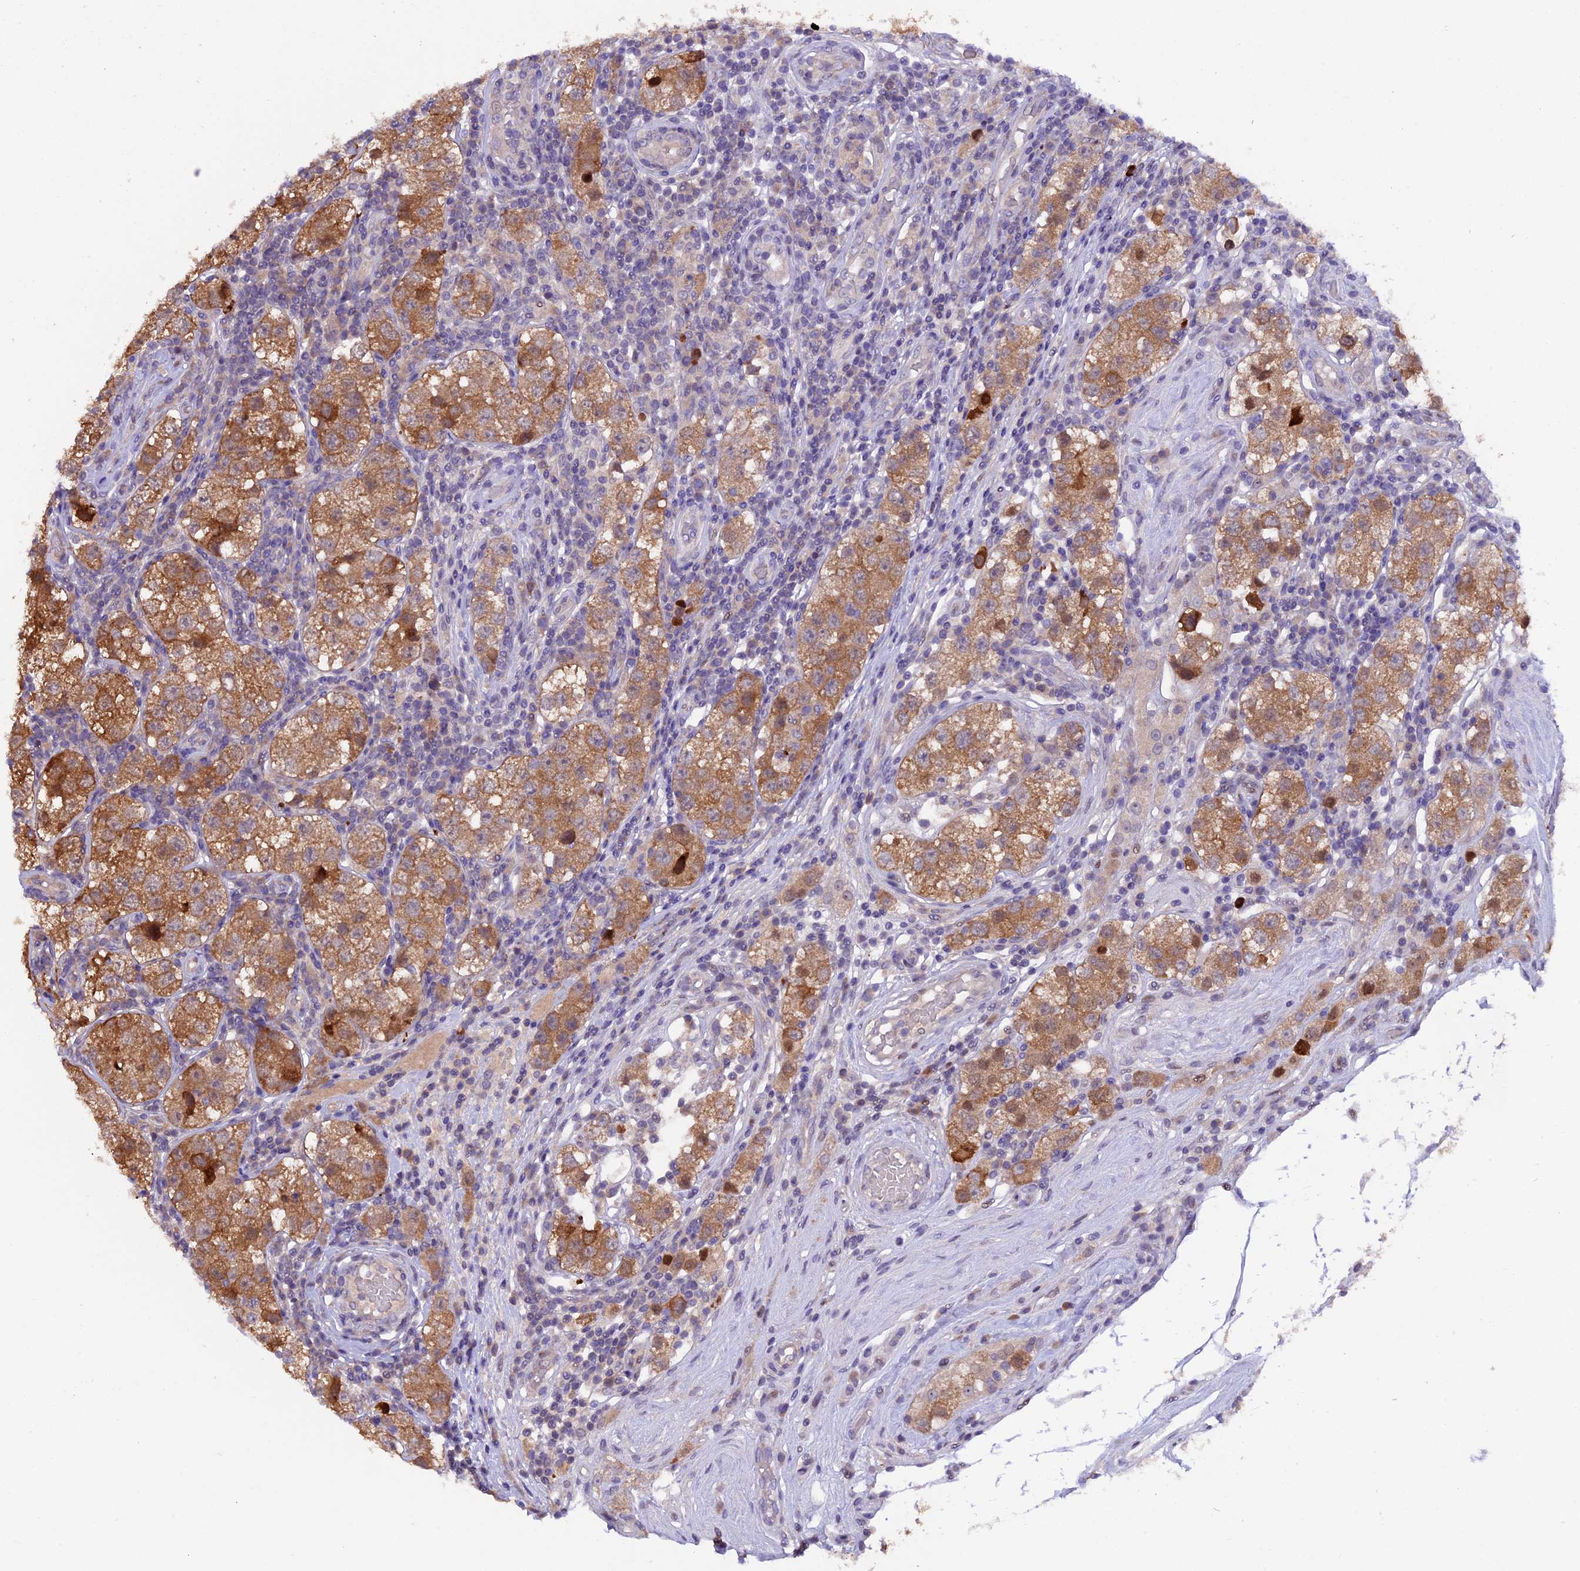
{"staining": {"intensity": "moderate", "quantity": ">75%", "location": "cytoplasmic/membranous"}, "tissue": "testis cancer", "cell_type": "Tumor cells", "image_type": "cancer", "snomed": [{"axis": "morphology", "description": "Seminoma, NOS"}, {"axis": "topography", "description": "Testis"}], "caption": "About >75% of tumor cells in seminoma (testis) show moderate cytoplasmic/membranous protein expression as visualized by brown immunohistochemical staining.", "gene": "XKR7", "patient": {"sex": "male", "age": 34}}